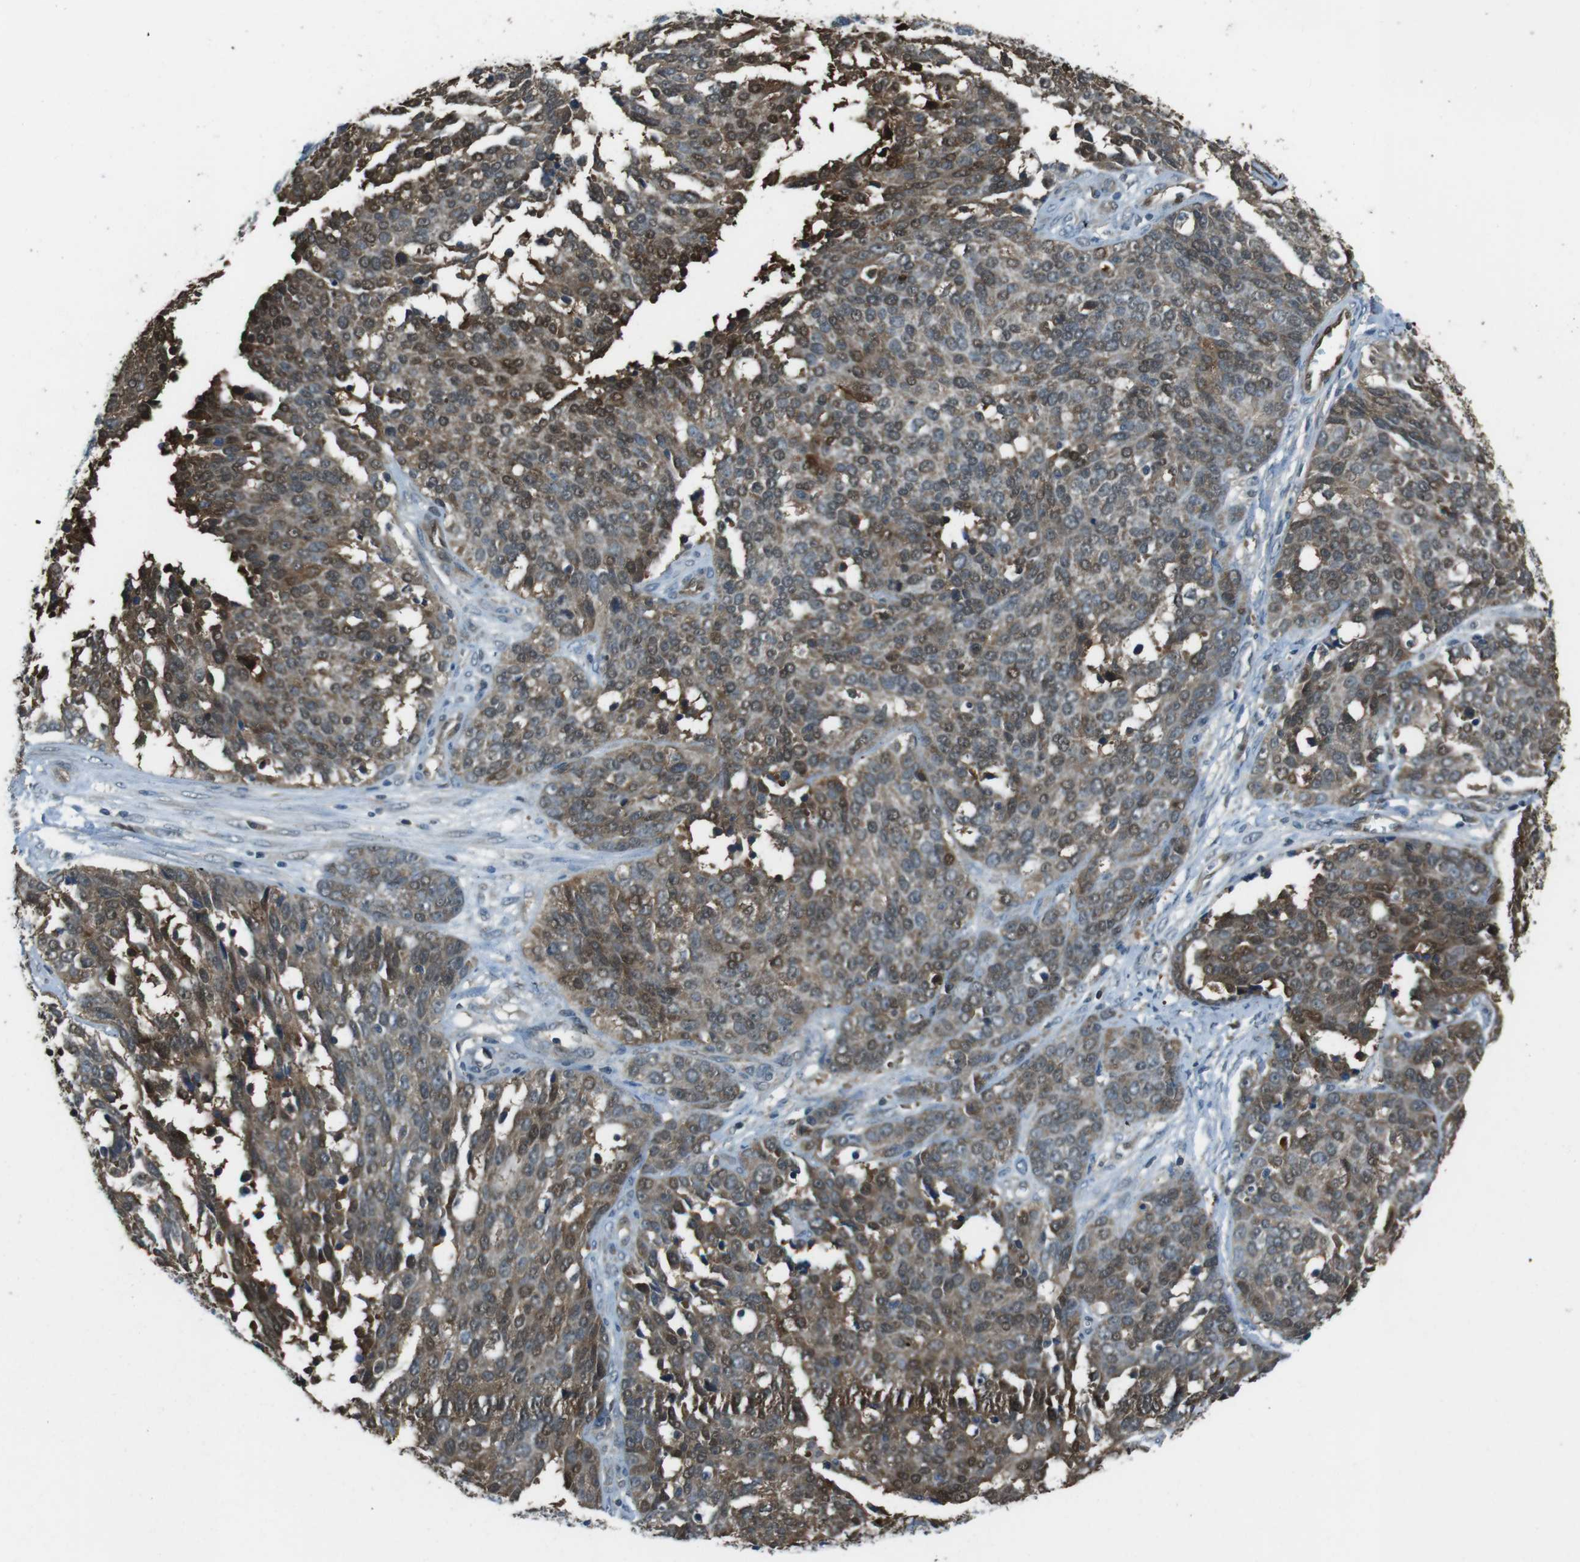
{"staining": {"intensity": "moderate", "quantity": "25%-75%", "location": "cytoplasmic/membranous,nuclear"}, "tissue": "ovarian cancer", "cell_type": "Tumor cells", "image_type": "cancer", "snomed": [{"axis": "morphology", "description": "Cystadenocarcinoma, serous, NOS"}, {"axis": "topography", "description": "Ovary"}], "caption": "An immunohistochemistry micrograph of tumor tissue is shown. Protein staining in brown labels moderate cytoplasmic/membranous and nuclear positivity in serous cystadenocarcinoma (ovarian) within tumor cells.", "gene": "MFAP3", "patient": {"sex": "female", "age": 44}}